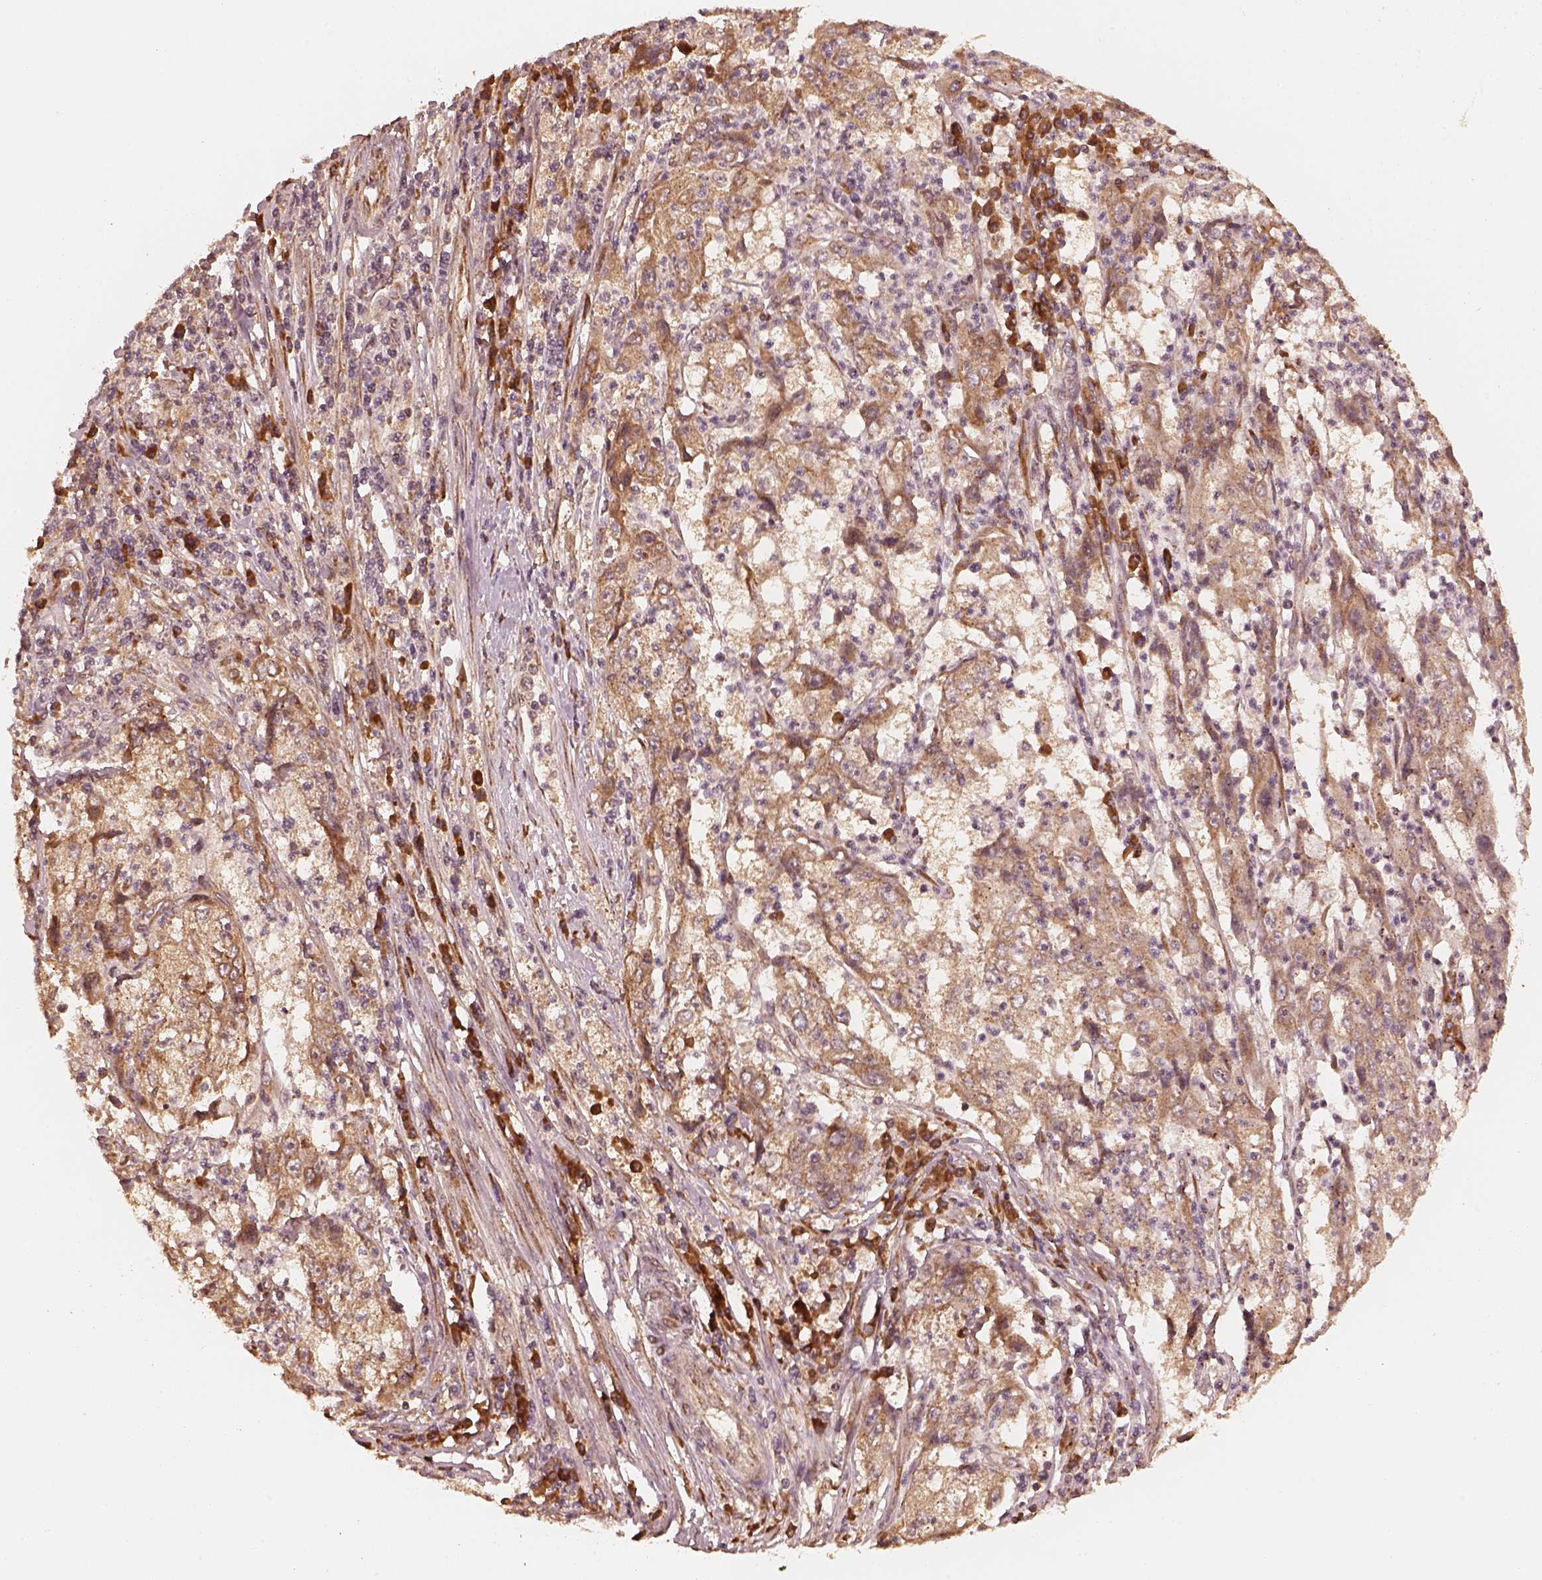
{"staining": {"intensity": "weak", "quantity": ">75%", "location": "cytoplasmic/membranous"}, "tissue": "cervical cancer", "cell_type": "Tumor cells", "image_type": "cancer", "snomed": [{"axis": "morphology", "description": "Squamous cell carcinoma, NOS"}, {"axis": "topography", "description": "Cervix"}], "caption": "A high-resolution micrograph shows immunohistochemistry staining of cervical cancer, which exhibits weak cytoplasmic/membranous positivity in approximately >75% of tumor cells.", "gene": "DNAJC25", "patient": {"sex": "female", "age": 36}}